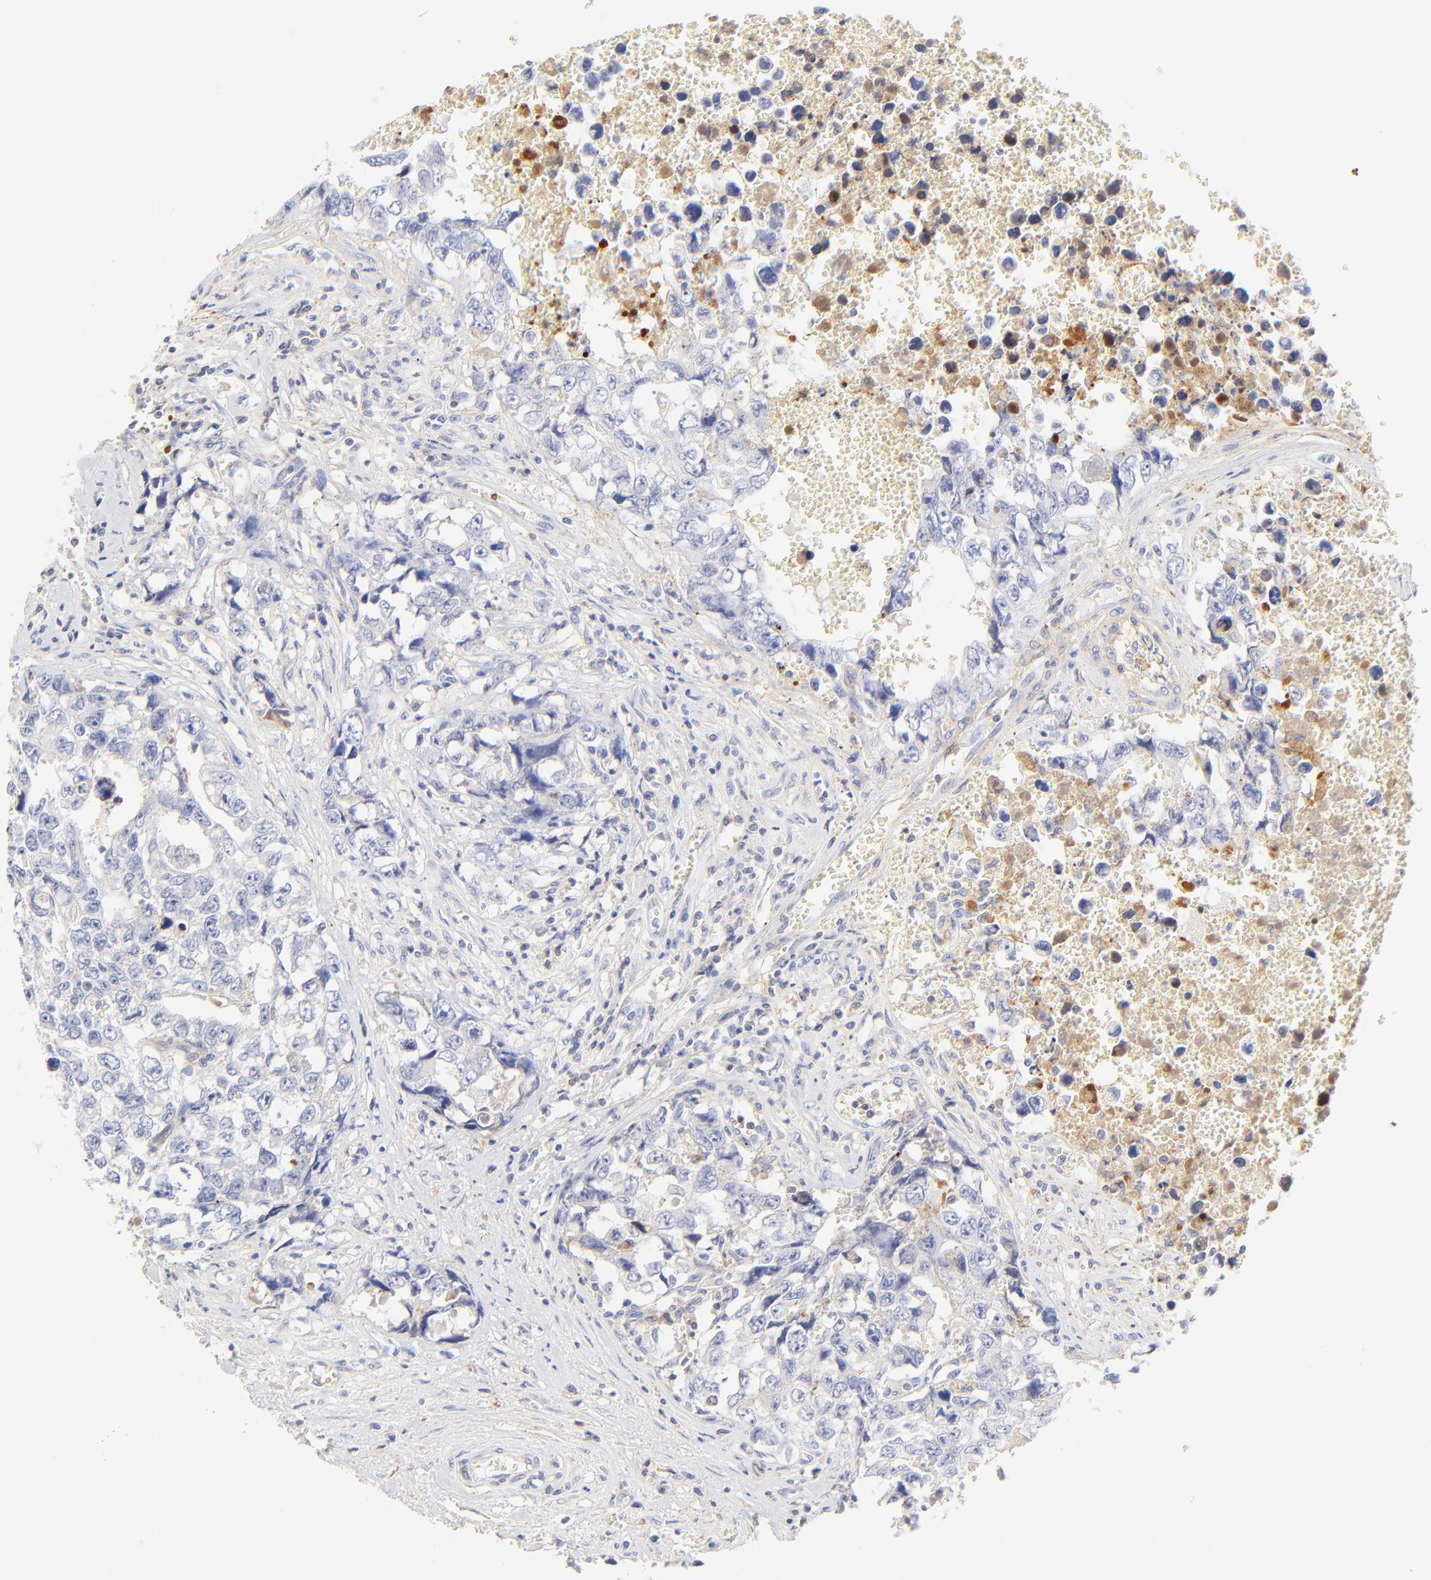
{"staining": {"intensity": "negative", "quantity": "none", "location": "none"}, "tissue": "testis cancer", "cell_type": "Tumor cells", "image_type": "cancer", "snomed": [{"axis": "morphology", "description": "Carcinoma, Embryonal, NOS"}, {"axis": "topography", "description": "Testis"}], "caption": "Human testis cancer (embryonal carcinoma) stained for a protein using IHC displays no expression in tumor cells.", "gene": "MDGA2", "patient": {"sex": "male", "age": 31}}